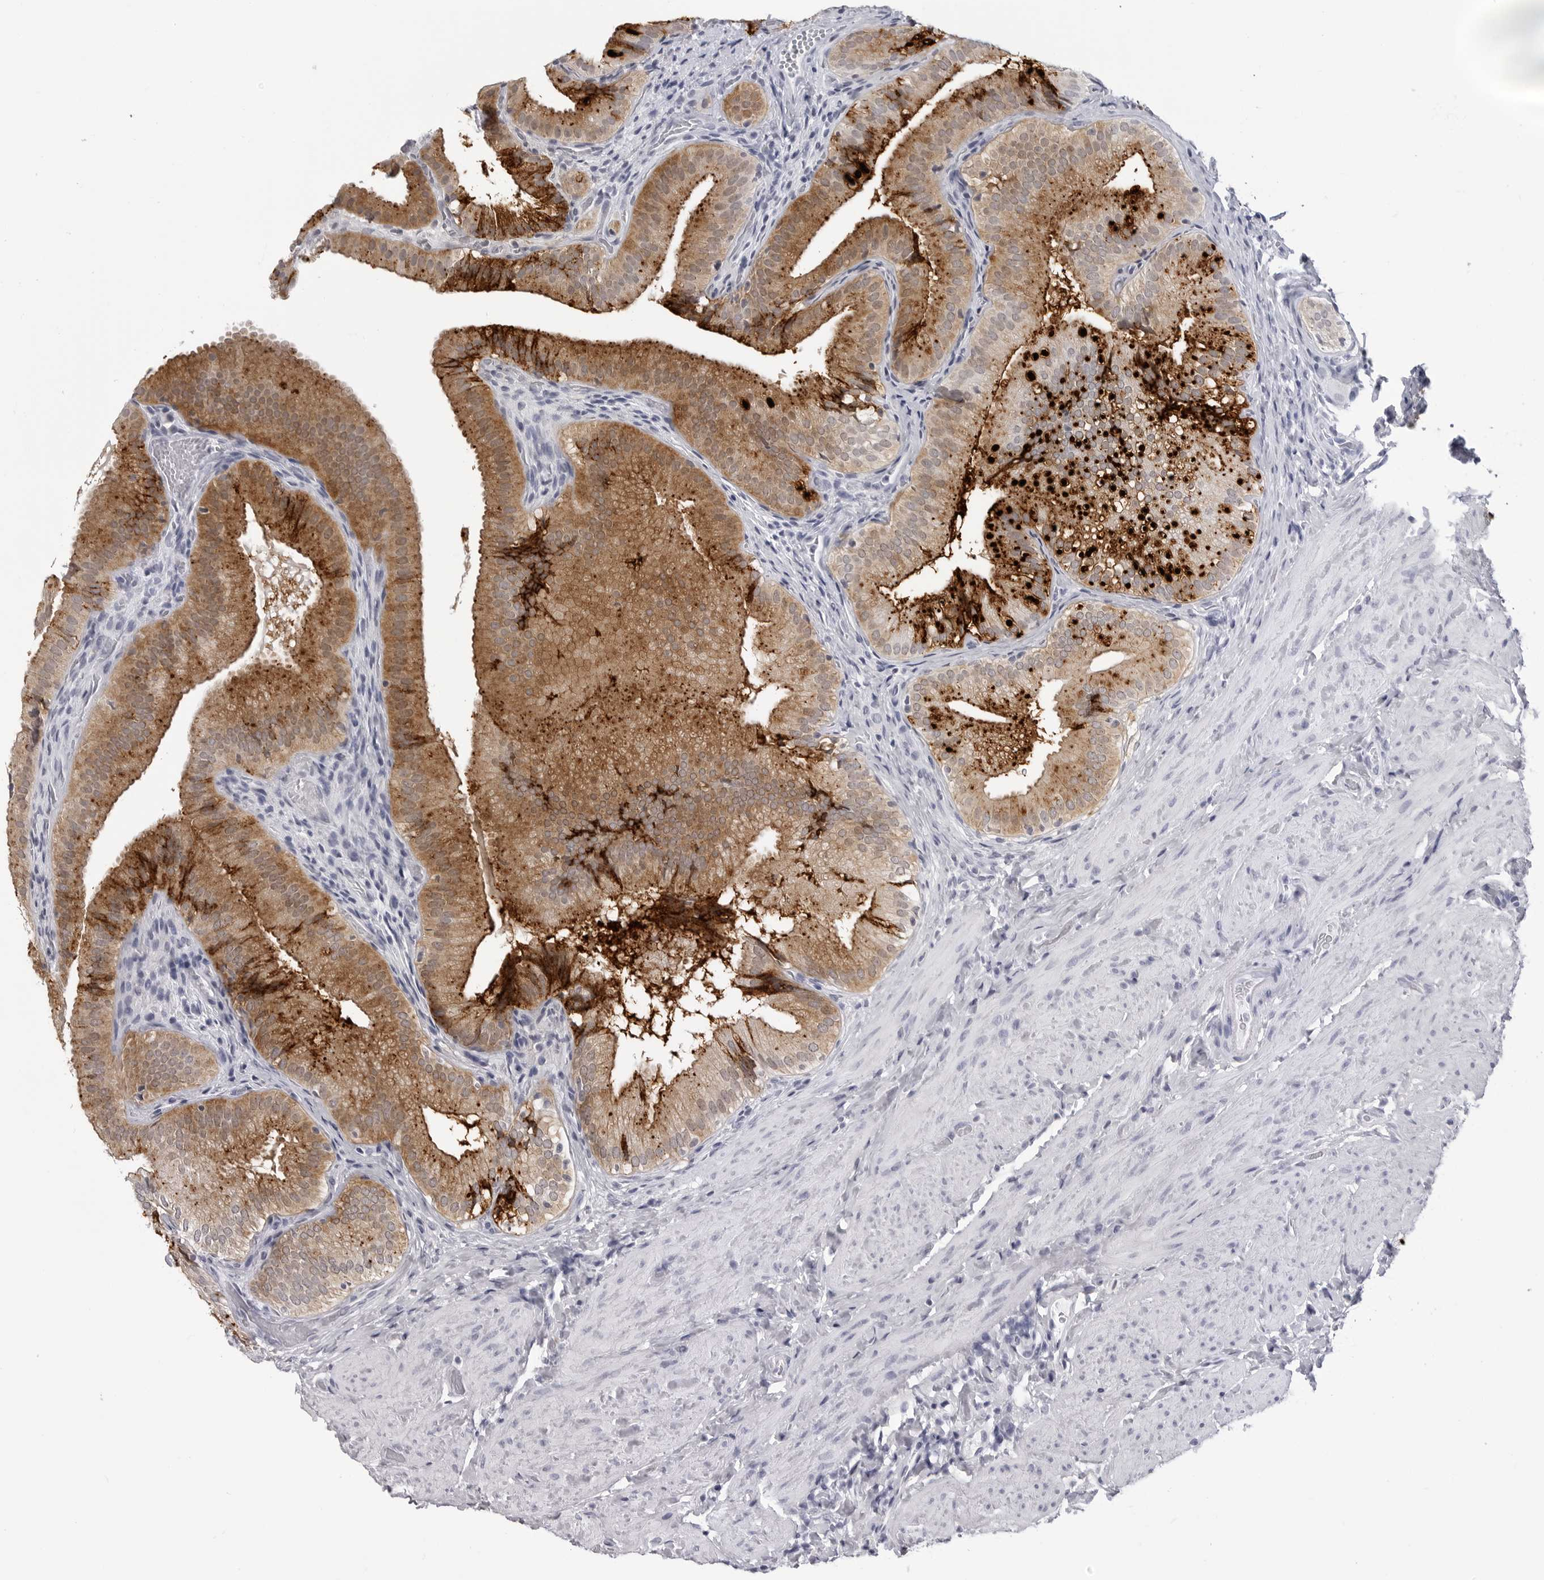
{"staining": {"intensity": "moderate", "quantity": ">75%", "location": "cytoplasmic/membranous"}, "tissue": "gallbladder", "cell_type": "Glandular cells", "image_type": "normal", "snomed": [{"axis": "morphology", "description": "Normal tissue, NOS"}, {"axis": "topography", "description": "Gallbladder"}], "caption": "This is a photomicrograph of IHC staining of normal gallbladder, which shows moderate positivity in the cytoplasmic/membranous of glandular cells.", "gene": "LGALS4", "patient": {"sex": "female", "age": 30}}